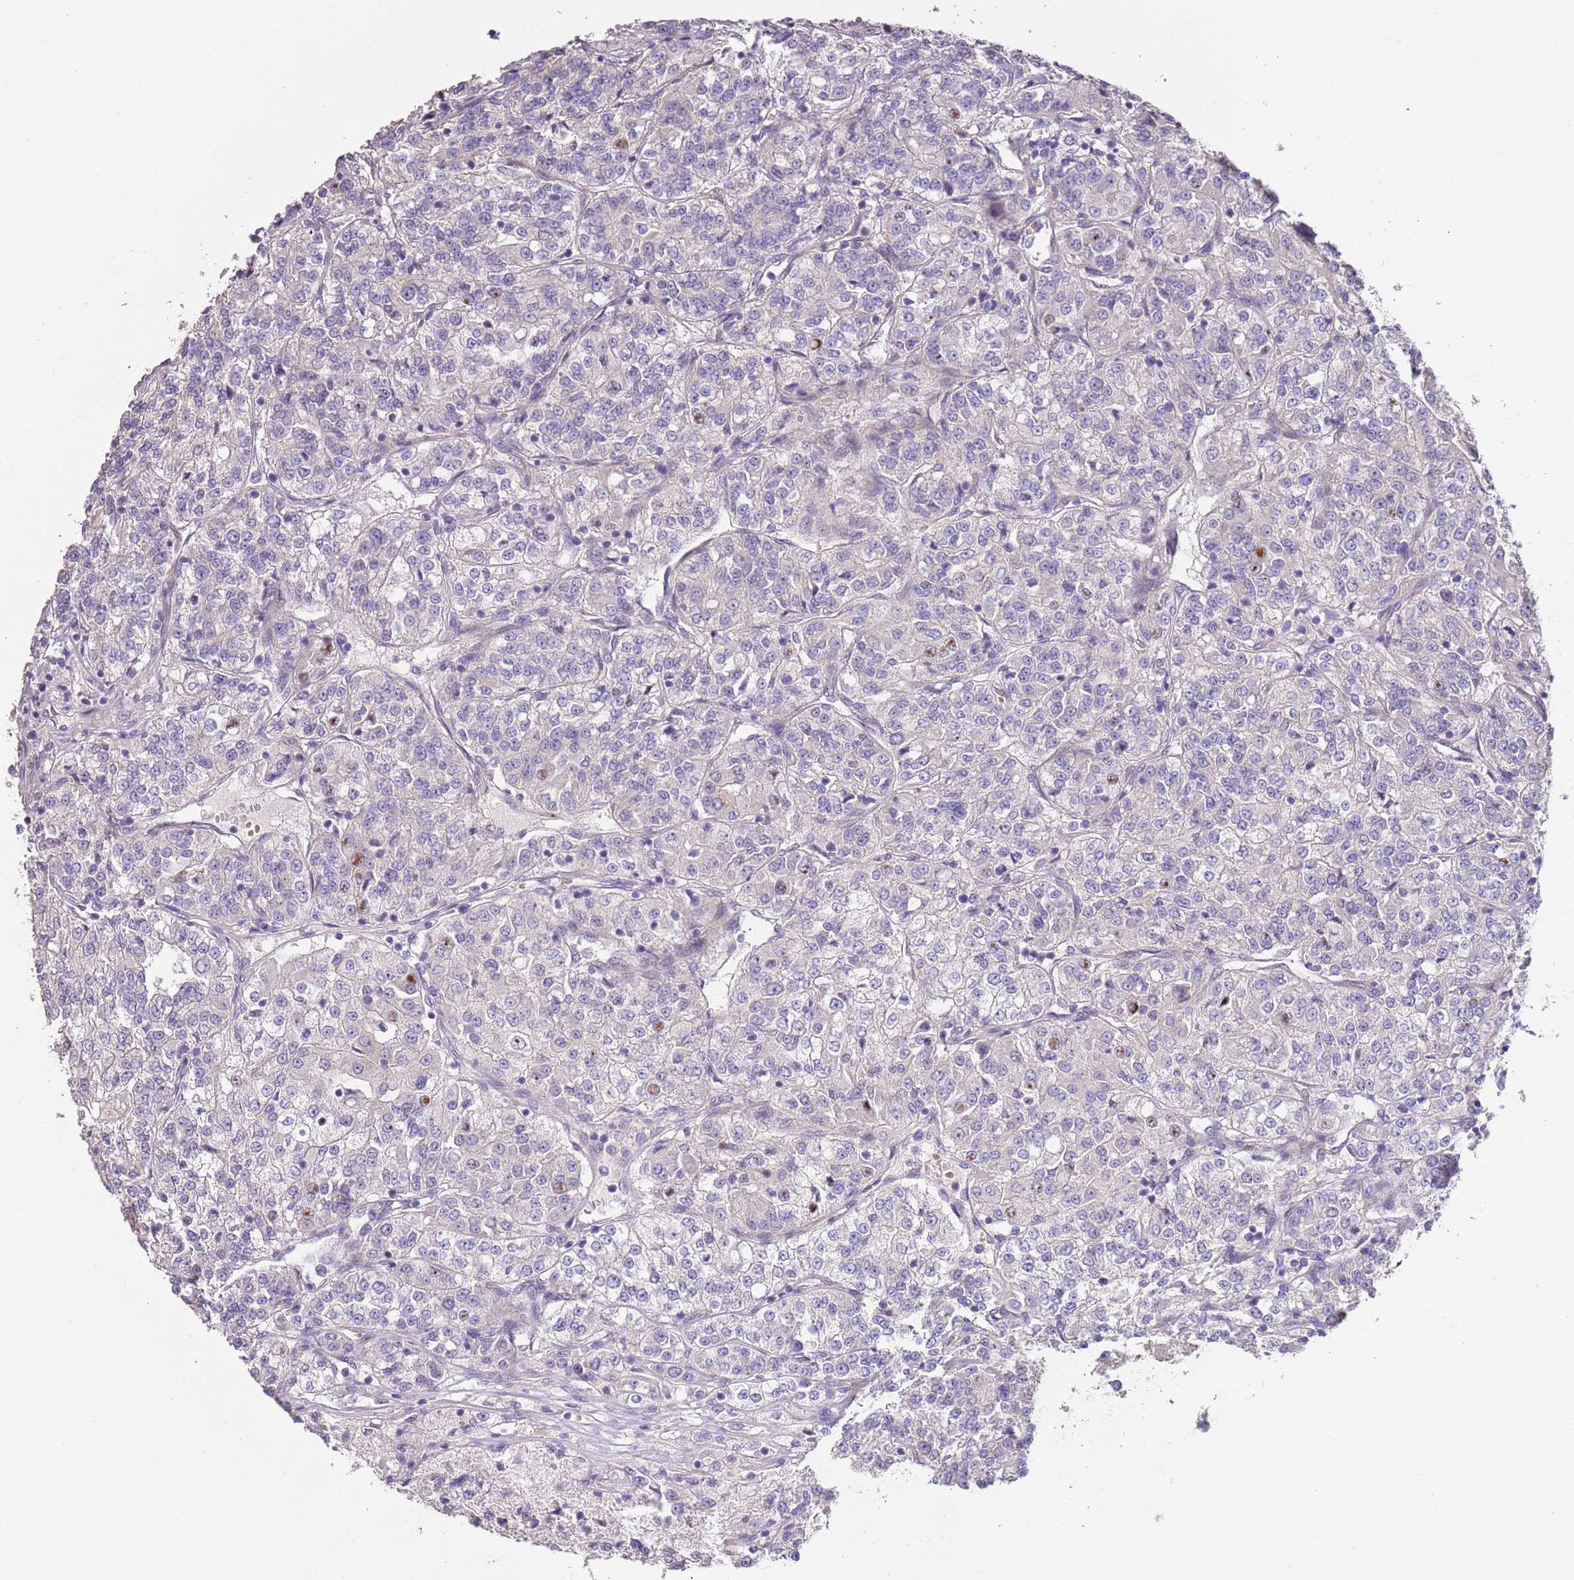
{"staining": {"intensity": "negative", "quantity": "none", "location": "none"}, "tissue": "renal cancer", "cell_type": "Tumor cells", "image_type": "cancer", "snomed": [{"axis": "morphology", "description": "Adenocarcinoma, NOS"}, {"axis": "topography", "description": "Kidney"}], "caption": "This is an immunohistochemistry image of renal cancer (adenocarcinoma). There is no expression in tumor cells.", "gene": "ZNF658", "patient": {"sex": "female", "age": 63}}